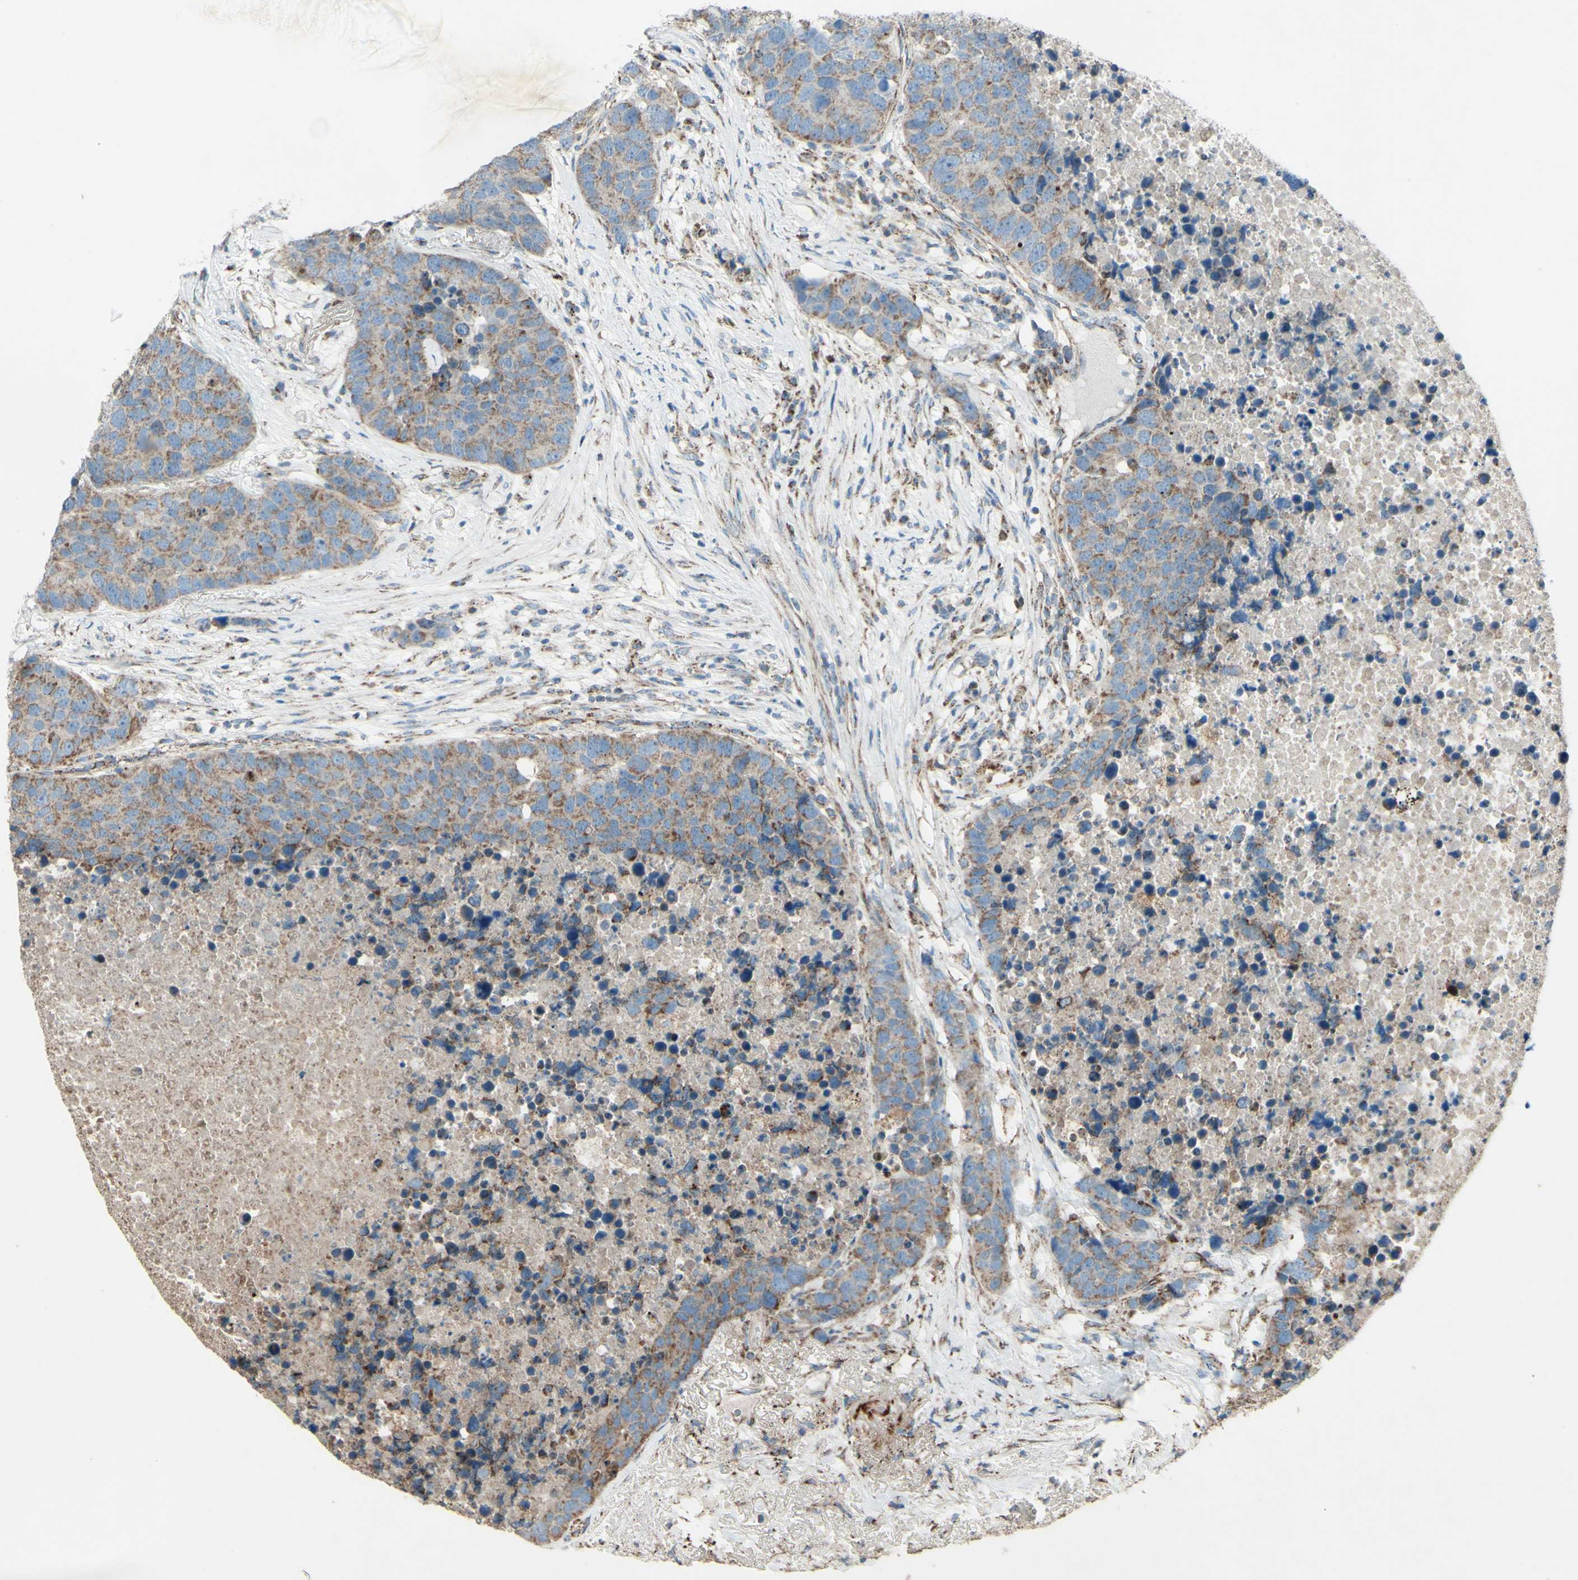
{"staining": {"intensity": "moderate", "quantity": ">75%", "location": "cytoplasmic/membranous"}, "tissue": "carcinoid", "cell_type": "Tumor cells", "image_type": "cancer", "snomed": [{"axis": "morphology", "description": "Carcinoid, malignant, NOS"}, {"axis": "topography", "description": "Lung"}], "caption": "Brown immunohistochemical staining in malignant carcinoid displays moderate cytoplasmic/membranous staining in about >75% of tumor cells.", "gene": "RHOT1", "patient": {"sex": "male", "age": 60}}